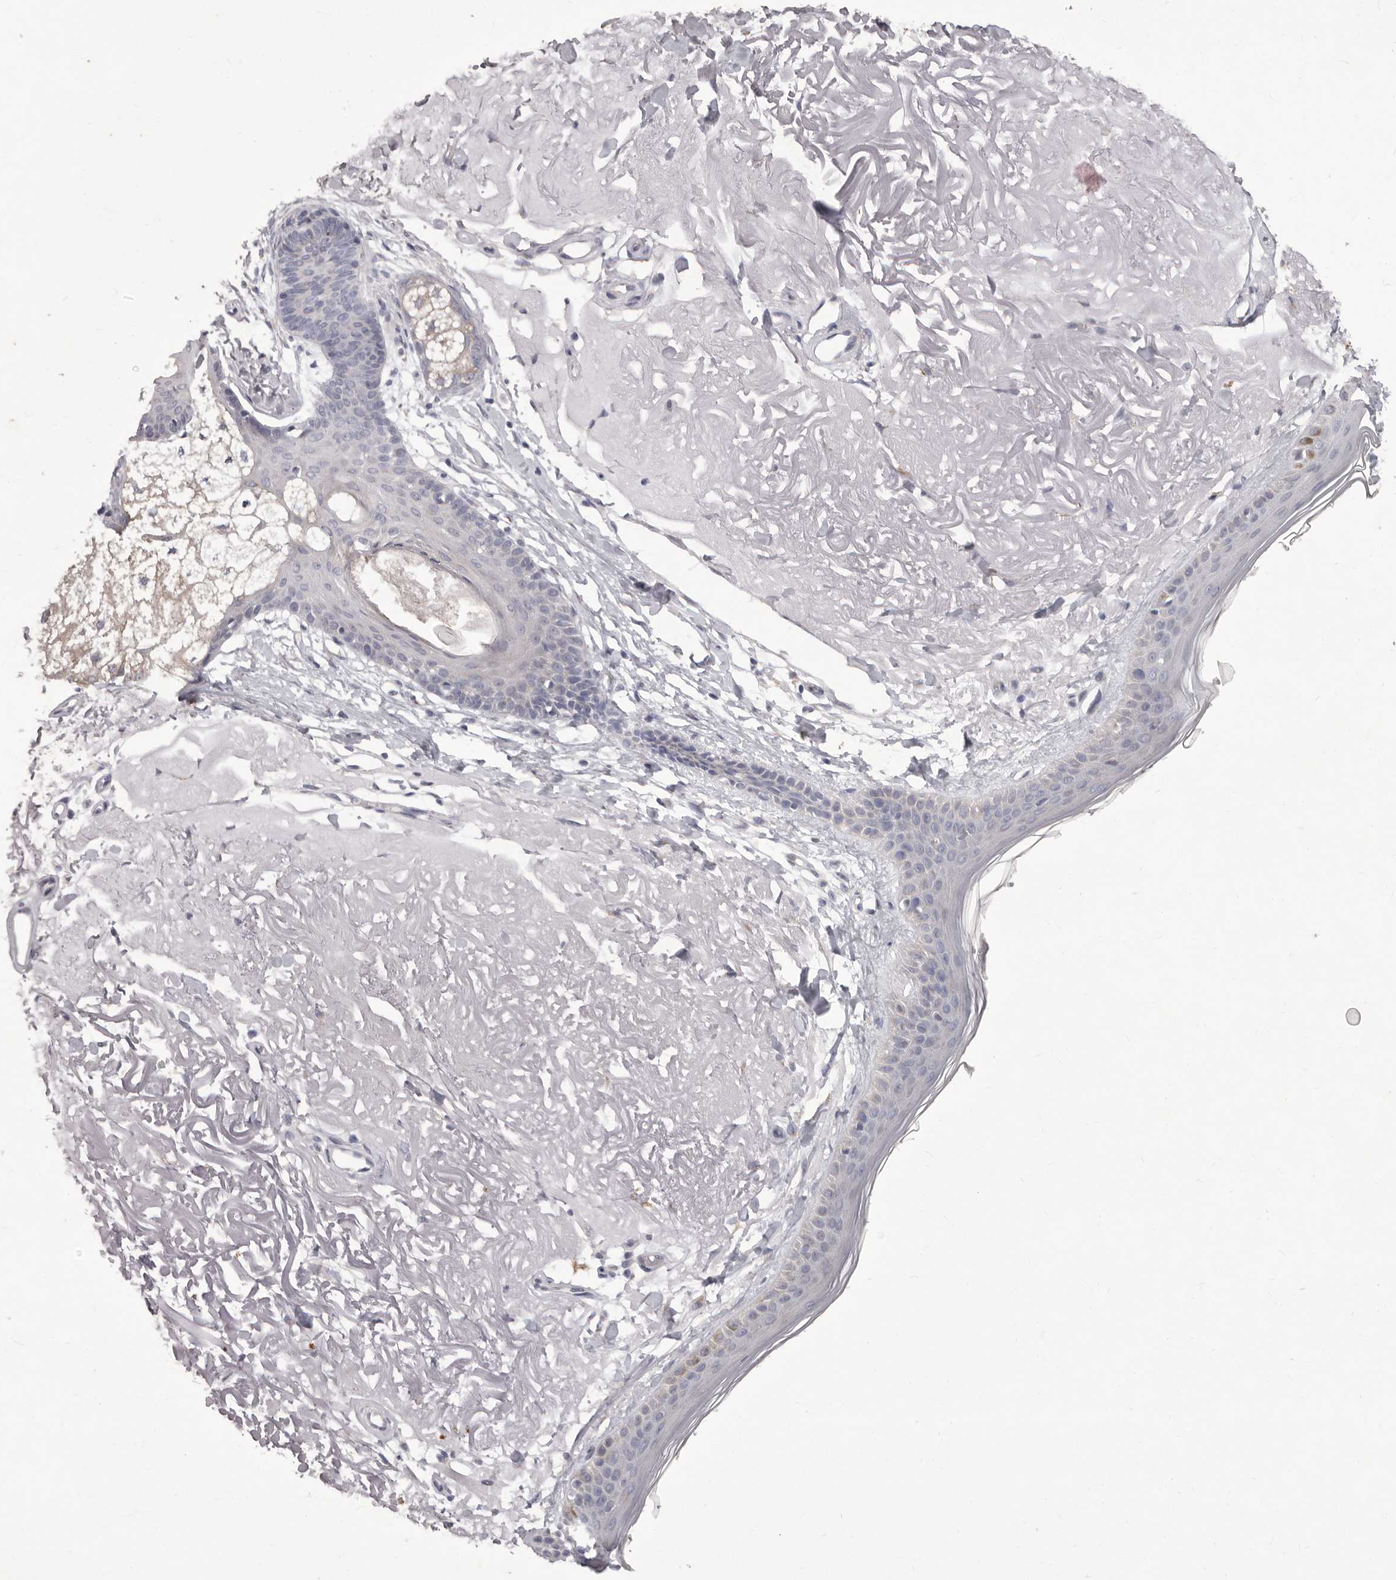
{"staining": {"intensity": "negative", "quantity": "none", "location": "none"}, "tissue": "skin", "cell_type": "Fibroblasts", "image_type": "normal", "snomed": [{"axis": "morphology", "description": "Normal tissue, NOS"}, {"axis": "topography", "description": "Skin"}, {"axis": "topography", "description": "Skeletal muscle"}], "caption": "IHC of normal human skin displays no expression in fibroblasts. (IHC, brightfield microscopy, high magnification).", "gene": "P2RX6", "patient": {"sex": "male", "age": 83}}